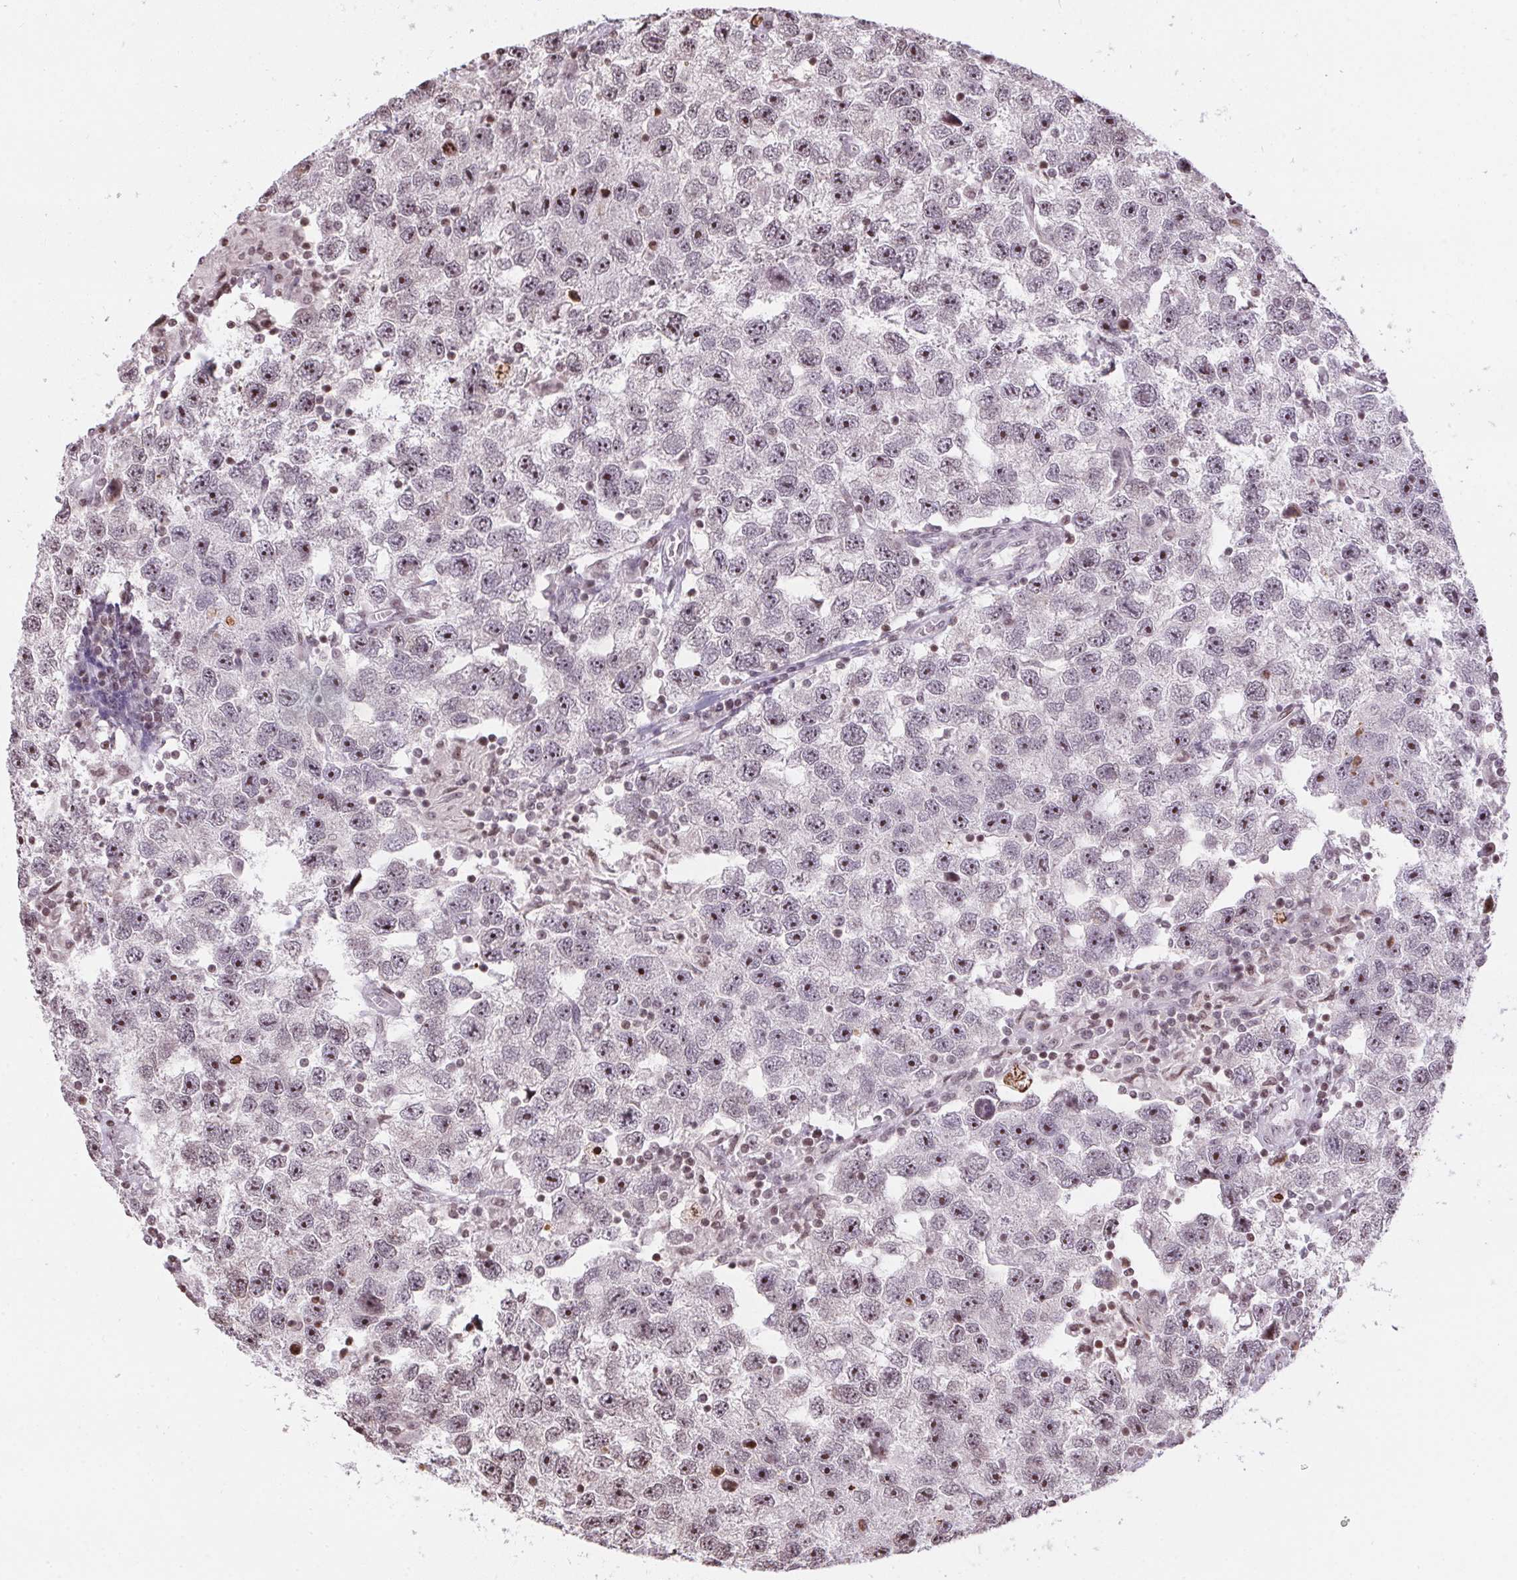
{"staining": {"intensity": "weak", "quantity": "25%-75%", "location": "nuclear"}, "tissue": "testis cancer", "cell_type": "Tumor cells", "image_type": "cancer", "snomed": [{"axis": "morphology", "description": "Seminoma, NOS"}, {"axis": "topography", "description": "Testis"}], "caption": "There is low levels of weak nuclear positivity in tumor cells of seminoma (testis), as demonstrated by immunohistochemical staining (brown color).", "gene": "RNF181", "patient": {"sex": "male", "age": 26}}